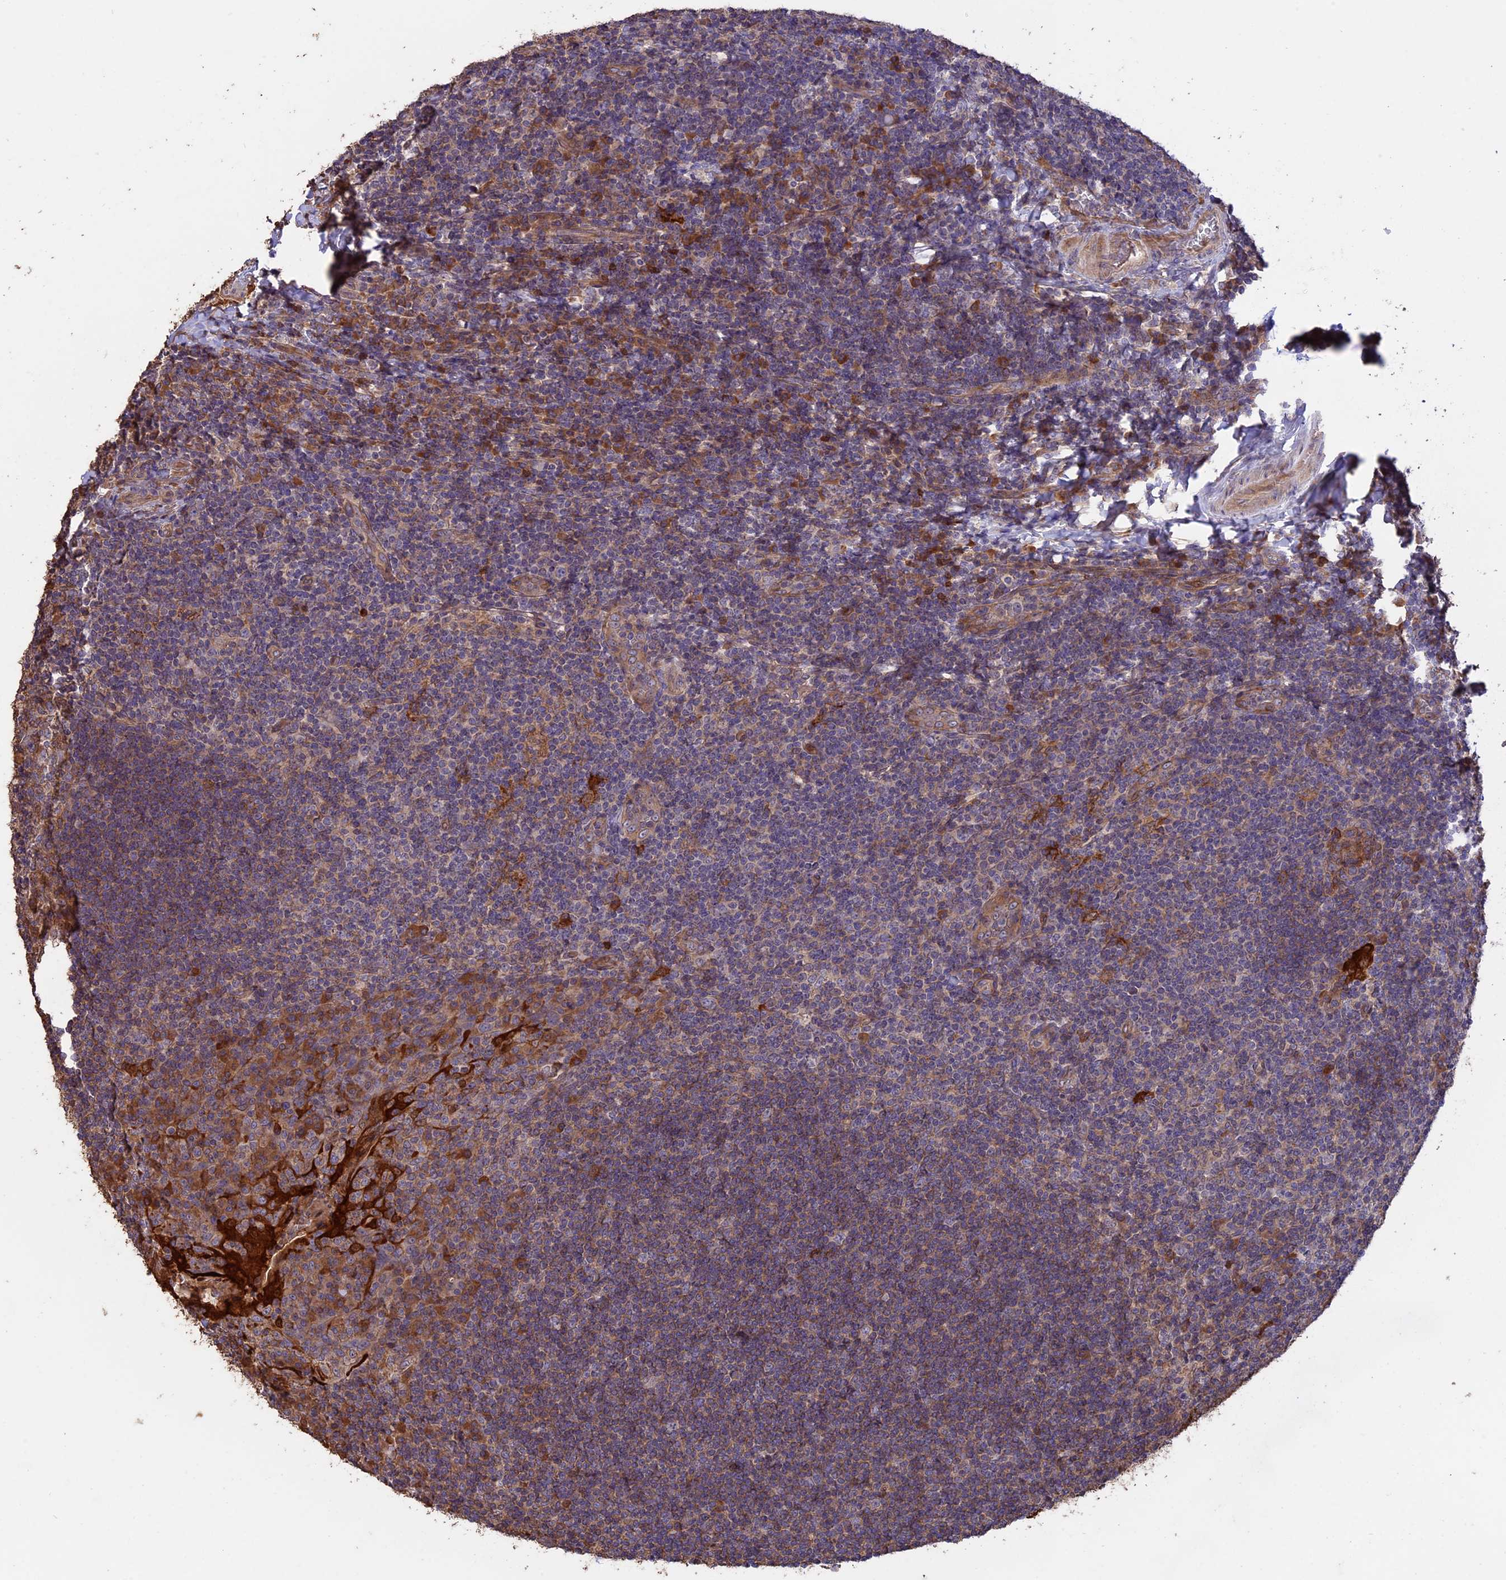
{"staining": {"intensity": "moderate", "quantity": "25%-75%", "location": "cytoplasmic/membranous"}, "tissue": "tonsil", "cell_type": "Germinal center cells", "image_type": "normal", "snomed": [{"axis": "morphology", "description": "Normal tissue, NOS"}, {"axis": "topography", "description": "Tonsil"}], "caption": "Moderate cytoplasmic/membranous protein staining is identified in approximately 25%-75% of germinal center cells in tonsil. The staining was performed using DAB (3,3'-diaminobenzidine) to visualize the protein expression in brown, while the nuclei were stained in blue with hematoxylin (Magnification: 20x).", "gene": "RASAL1", "patient": {"sex": "male", "age": 17}}